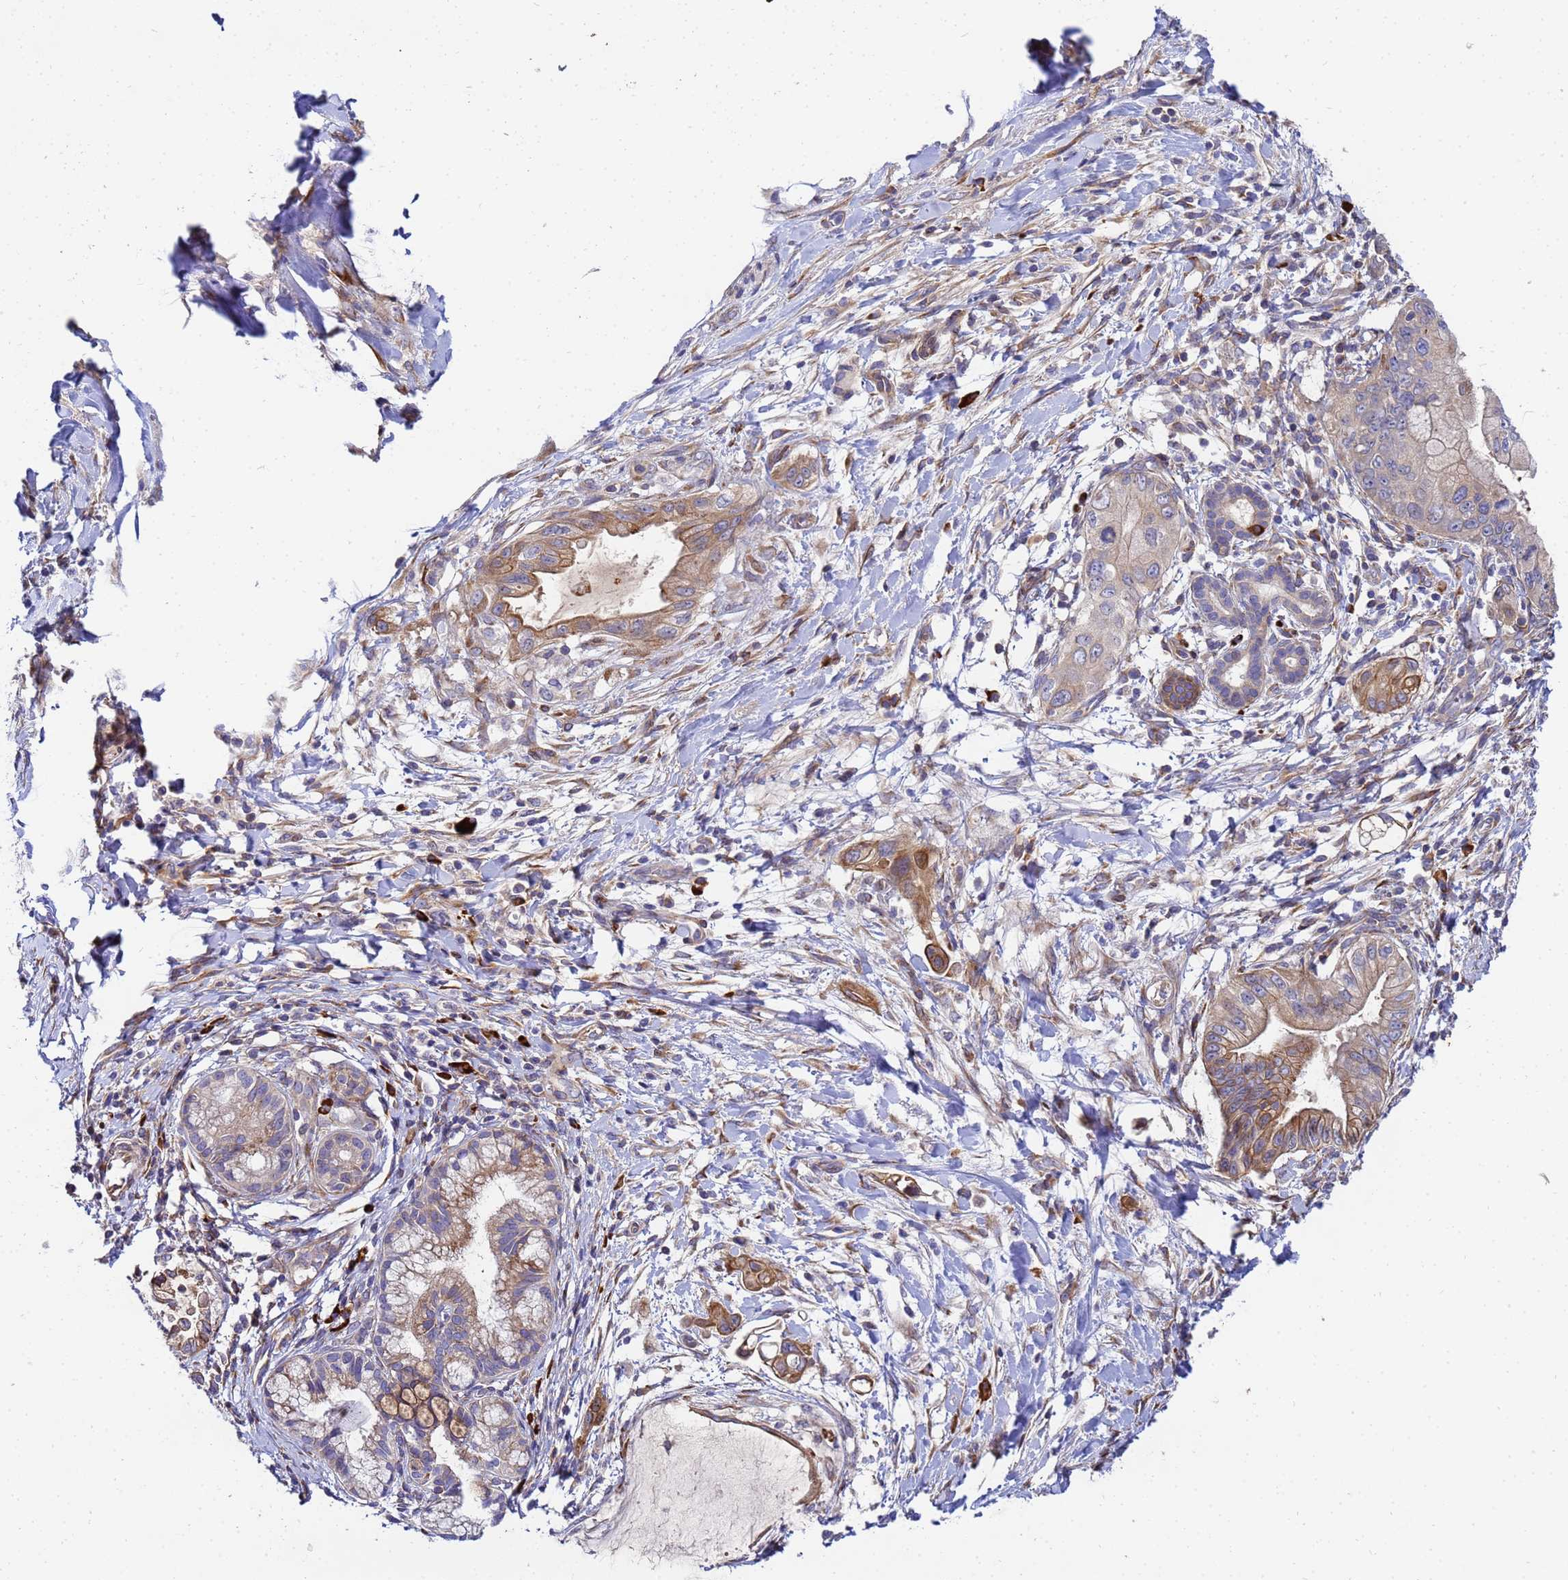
{"staining": {"intensity": "moderate", "quantity": "25%-75%", "location": "cytoplasmic/membranous"}, "tissue": "pancreatic cancer", "cell_type": "Tumor cells", "image_type": "cancer", "snomed": [{"axis": "morphology", "description": "Adenocarcinoma, NOS"}, {"axis": "topography", "description": "Pancreas"}], "caption": "Immunohistochemical staining of human pancreatic adenocarcinoma displays moderate cytoplasmic/membranous protein positivity in about 25%-75% of tumor cells. The protein is stained brown, and the nuclei are stained in blue (DAB IHC with brightfield microscopy, high magnification).", "gene": "POM121", "patient": {"sex": "male", "age": 48}}